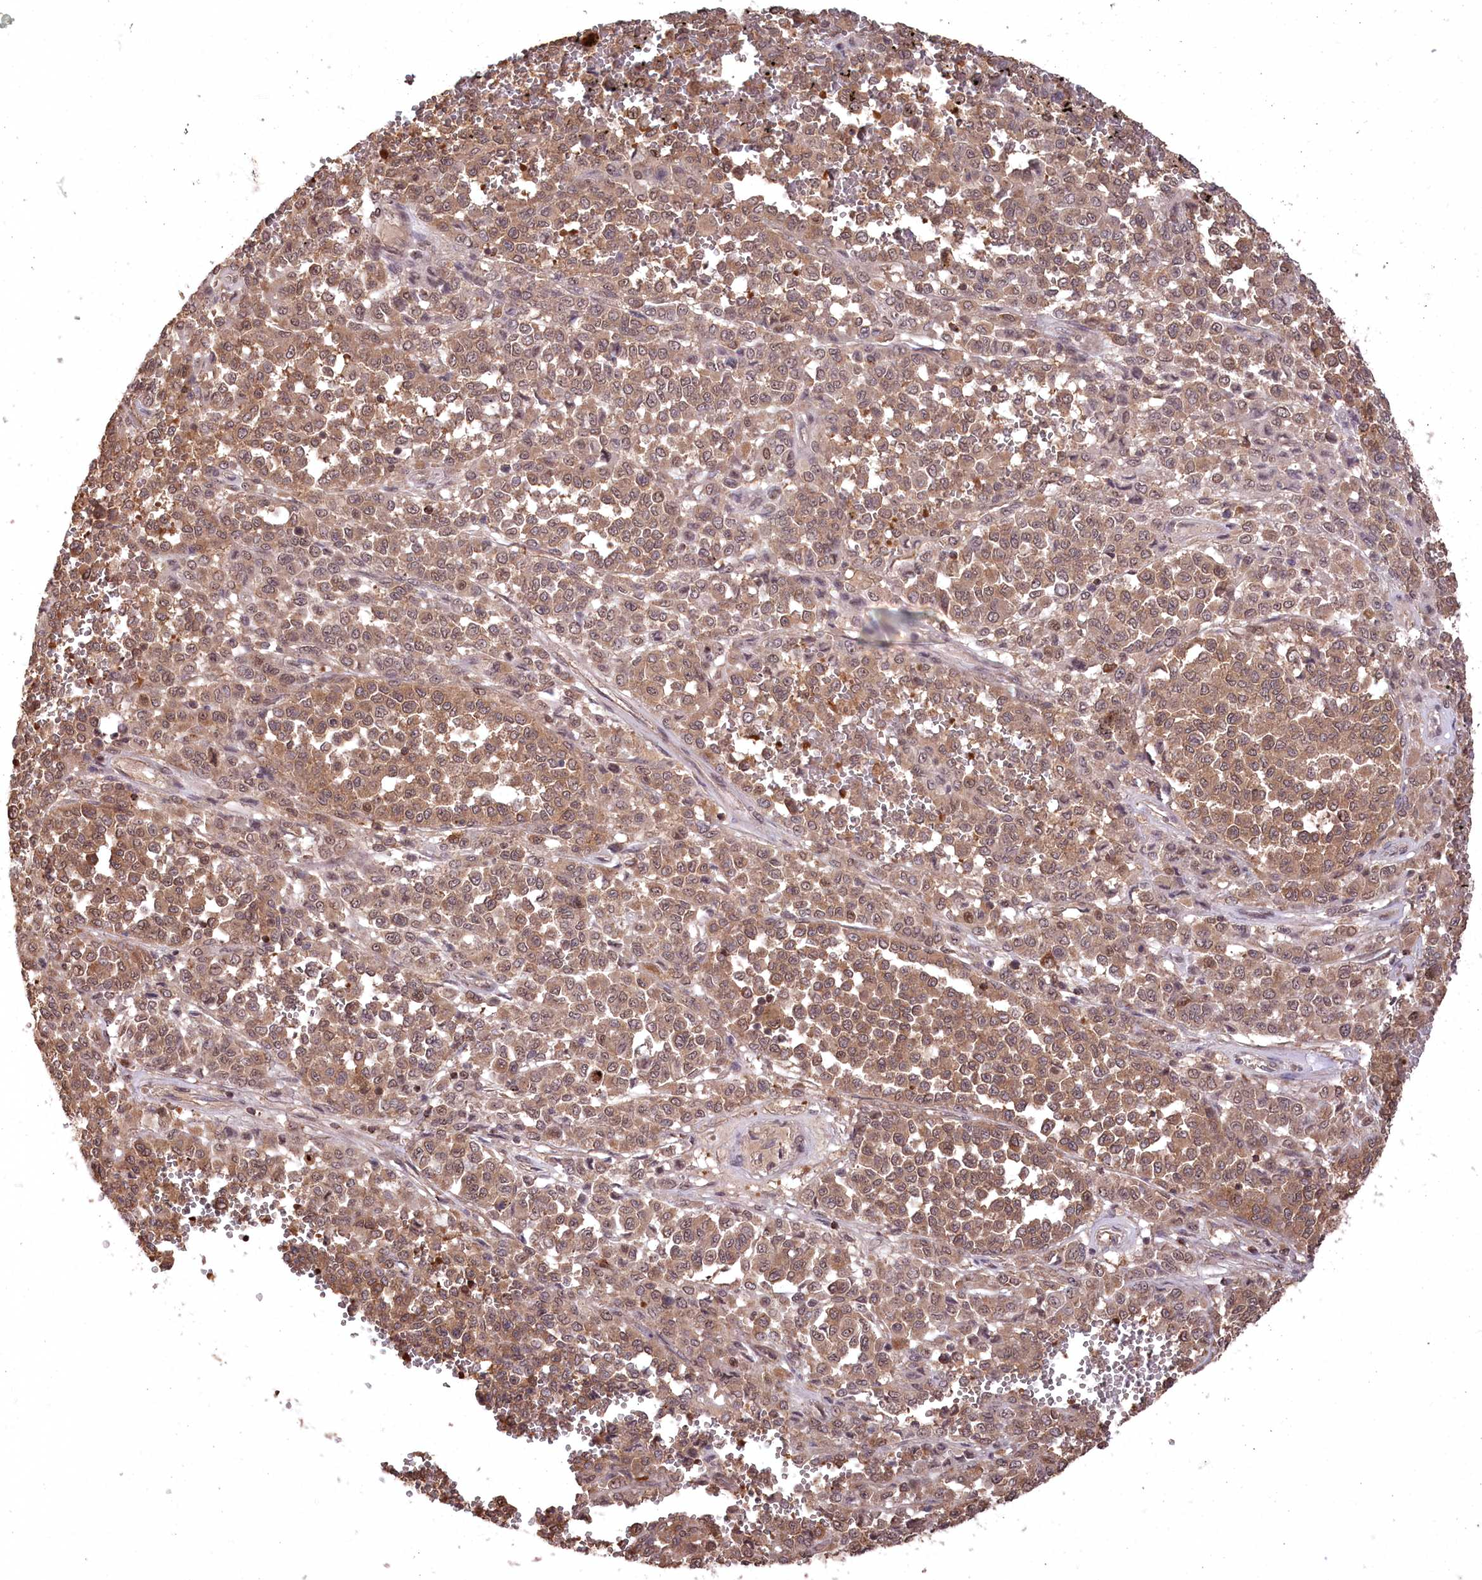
{"staining": {"intensity": "moderate", "quantity": ">75%", "location": "cytoplasmic/membranous"}, "tissue": "melanoma", "cell_type": "Tumor cells", "image_type": "cancer", "snomed": [{"axis": "morphology", "description": "Malignant melanoma, Metastatic site"}, {"axis": "topography", "description": "Pancreas"}], "caption": "Tumor cells reveal medium levels of moderate cytoplasmic/membranous staining in approximately >75% of cells in malignant melanoma (metastatic site).", "gene": "CCSER2", "patient": {"sex": "female", "age": 30}}